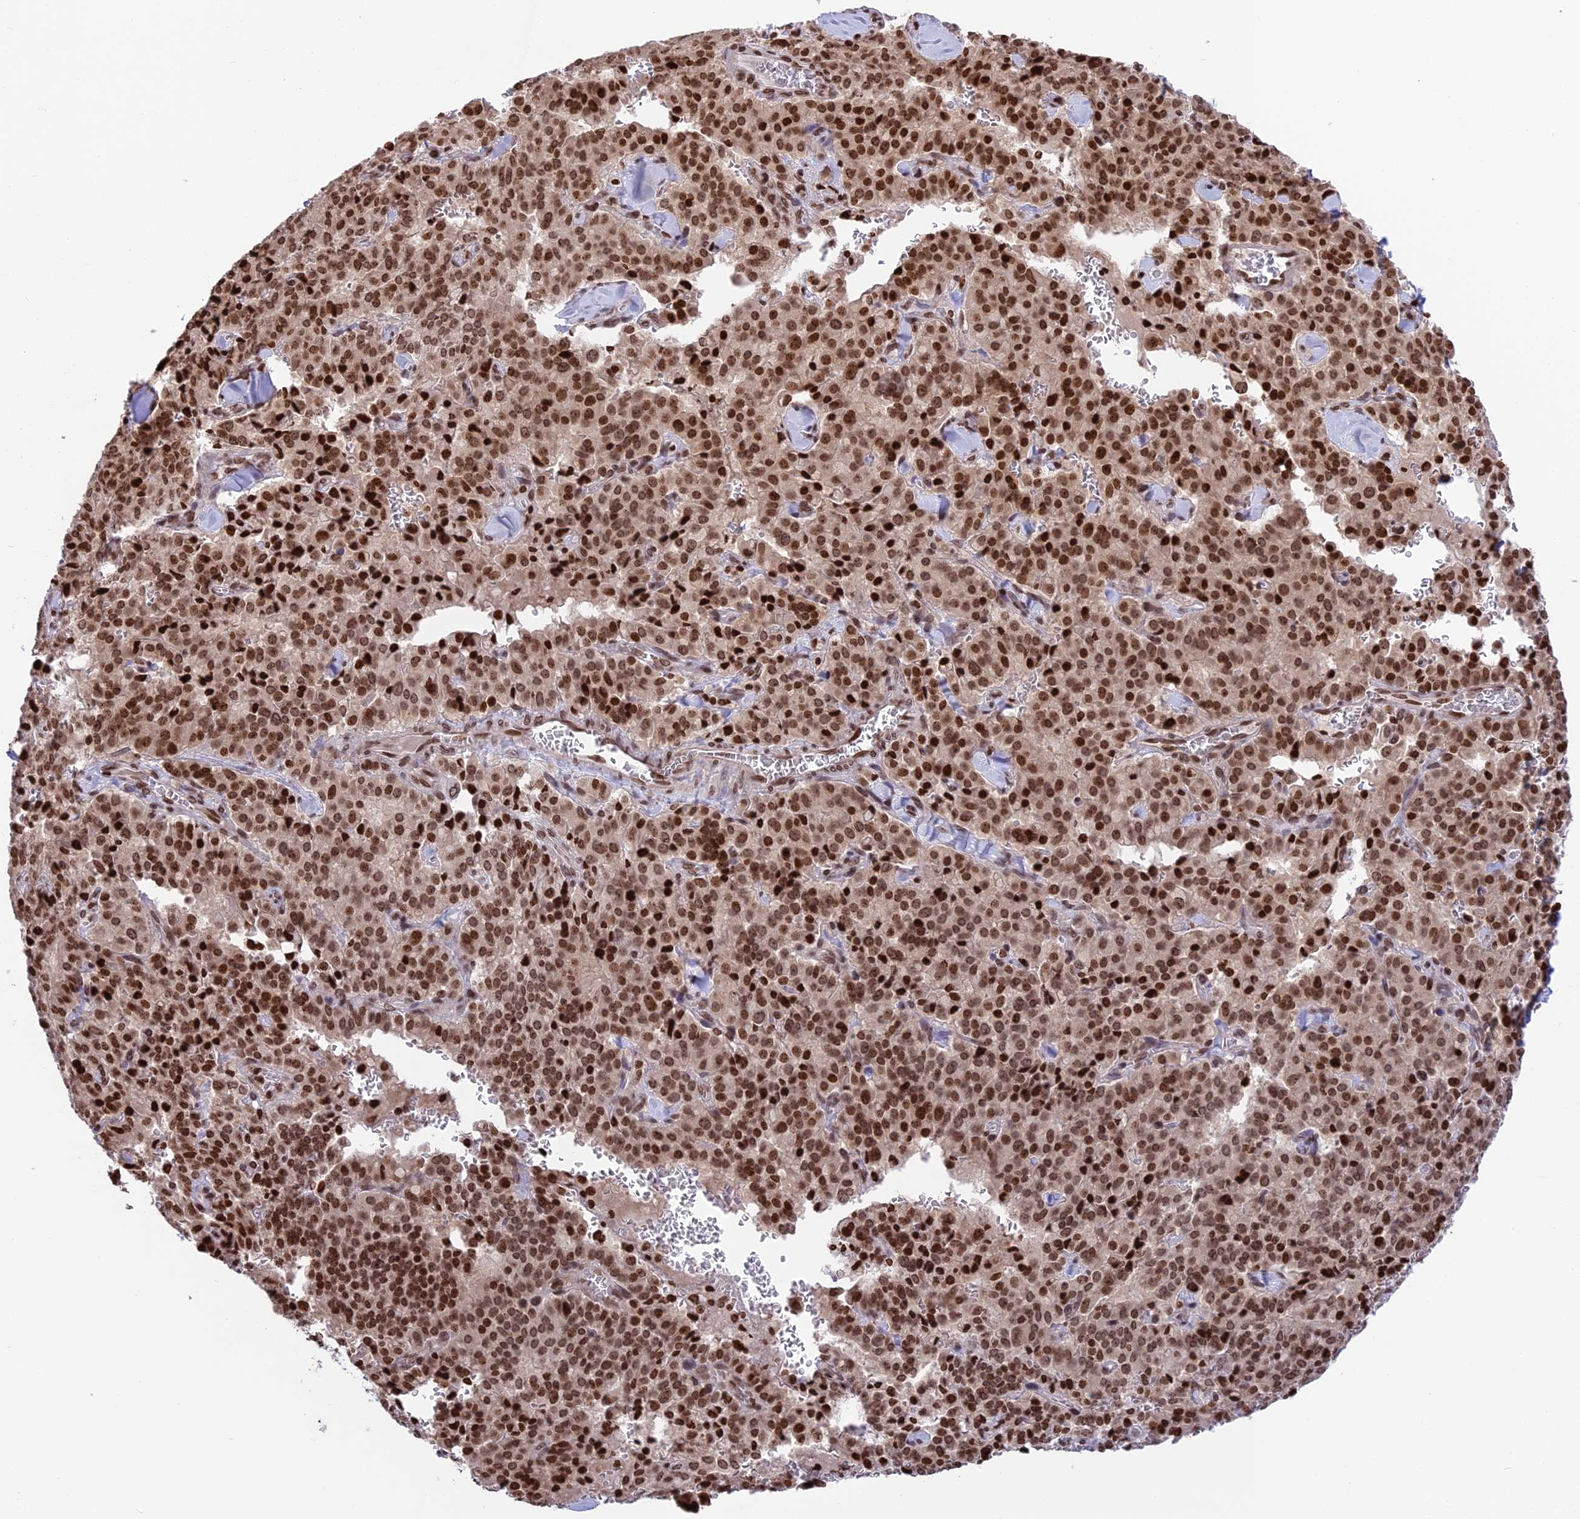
{"staining": {"intensity": "strong", "quantity": ">75%", "location": "nuclear"}, "tissue": "pancreatic cancer", "cell_type": "Tumor cells", "image_type": "cancer", "snomed": [{"axis": "morphology", "description": "Adenocarcinoma, NOS"}, {"axis": "topography", "description": "Pancreas"}], "caption": "Immunohistochemical staining of pancreatic cancer (adenocarcinoma) reveals high levels of strong nuclear protein expression in approximately >75% of tumor cells. Immunohistochemistry (ihc) stains the protein in brown and the nuclei are stained blue.", "gene": "TET2", "patient": {"sex": "male", "age": 65}}